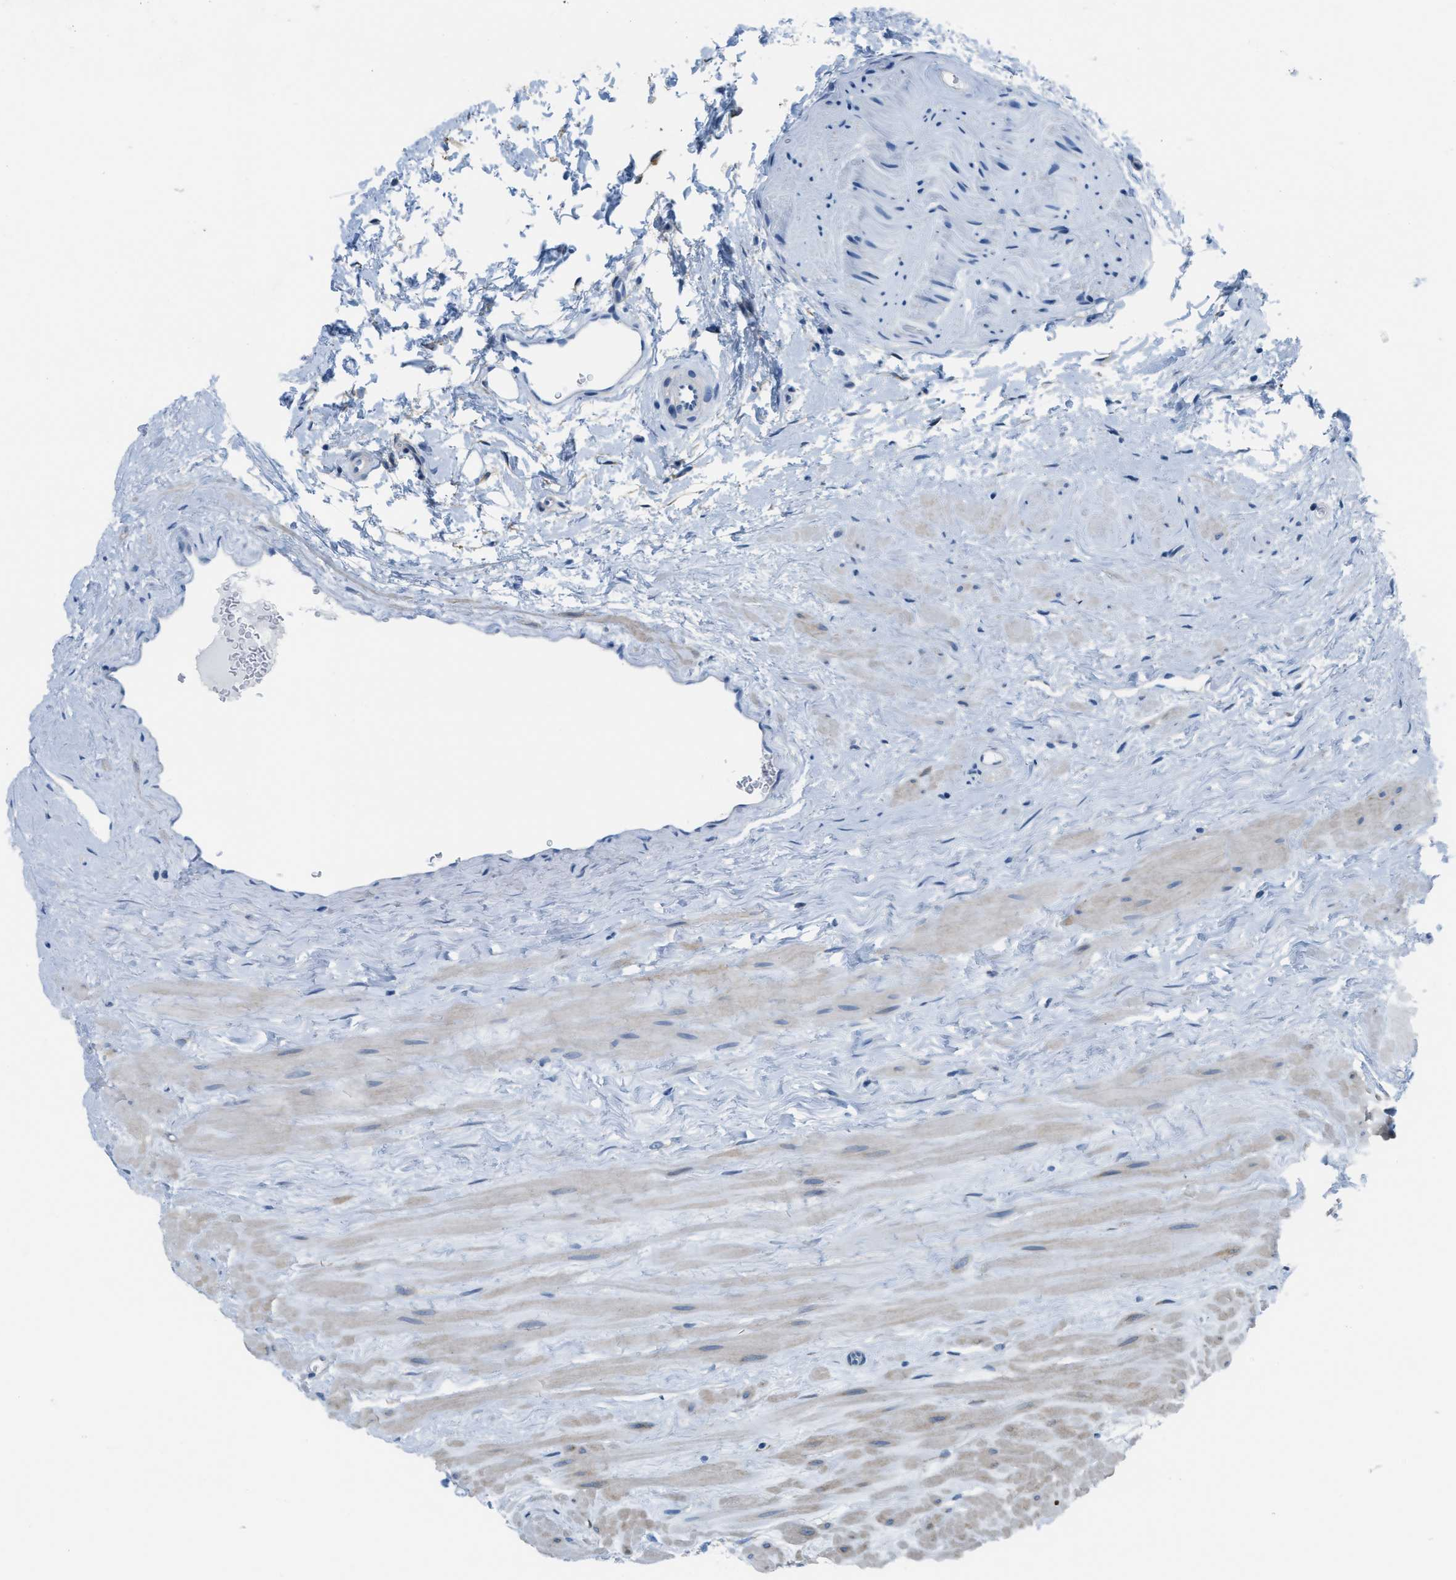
{"staining": {"intensity": "weak", "quantity": "<25%", "location": "cytoplasmic/membranous"}, "tissue": "prostate", "cell_type": "Glandular cells", "image_type": "normal", "snomed": [{"axis": "morphology", "description": "Normal tissue, NOS"}, {"axis": "morphology", "description": "Urothelial carcinoma, Low grade"}, {"axis": "topography", "description": "Urinary bladder"}, {"axis": "topography", "description": "Prostate"}], "caption": "A photomicrograph of prostate stained for a protein demonstrates no brown staining in glandular cells. The staining was performed using DAB to visualize the protein expression in brown, while the nuclei were stained in blue with hematoxylin (Magnification: 20x).", "gene": "ASGR1", "patient": {"sex": "male", "age": 60}}